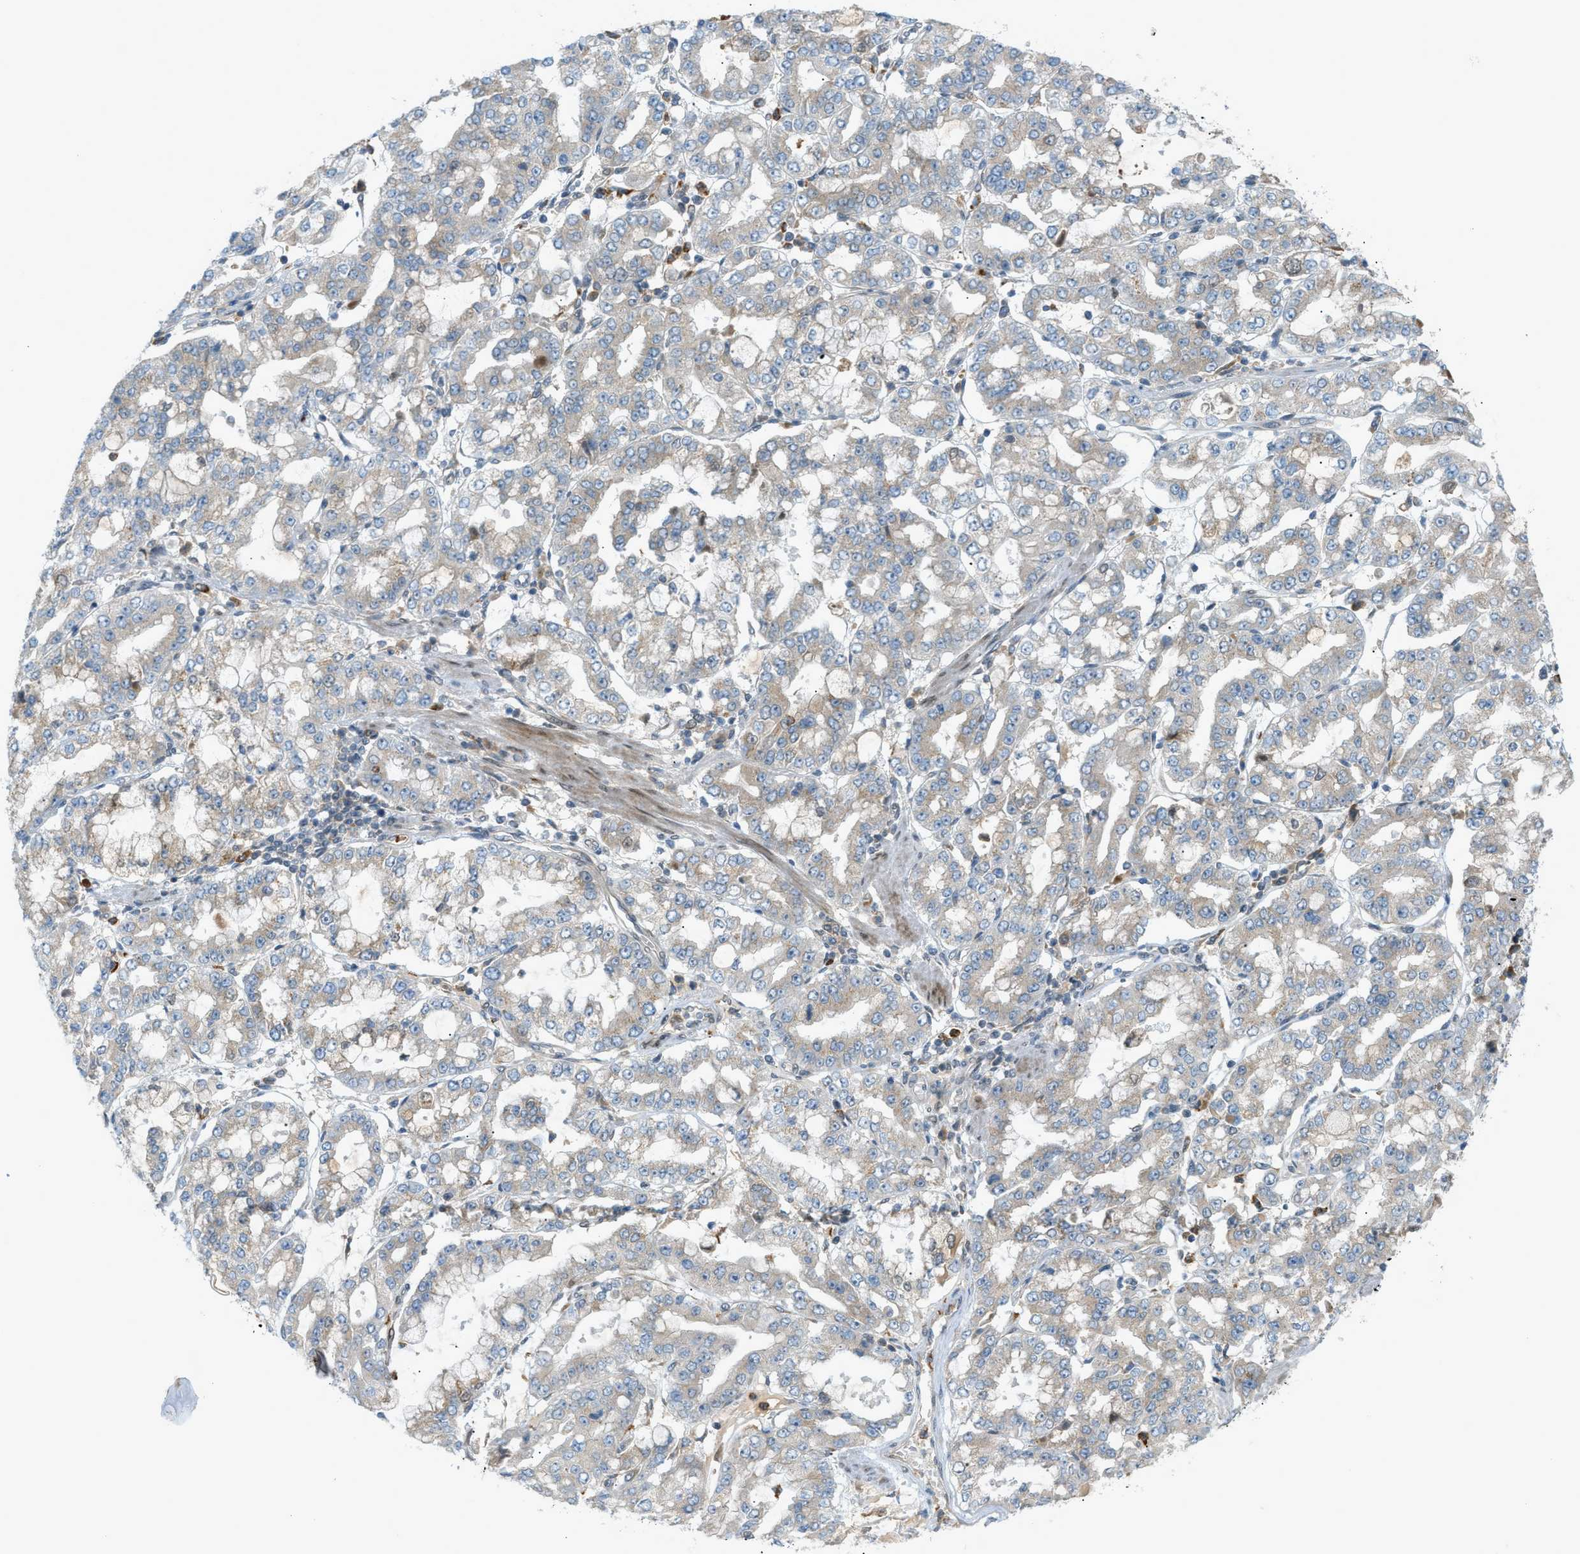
{"staining": {"intensity": "weak", "quantity": "<25%", "location": "cytoplasmic/membranous"}, "tissue": "stomach cancer", "cell_type": "Tumor cells", "image_type": "cancer", "snomed": [{"axis": "morphology", "description": "Adenocarcinoma, NOS"}, {"axis": "topography", "description": "Stomach"}], "caption": "Immunohistochemical staining of stomach cancer shows no significant staining in tumor cells. (DAB IHC, high magnification).", "gene": "DYRK1A", "patient": {"sex": "male", "age": 76}}